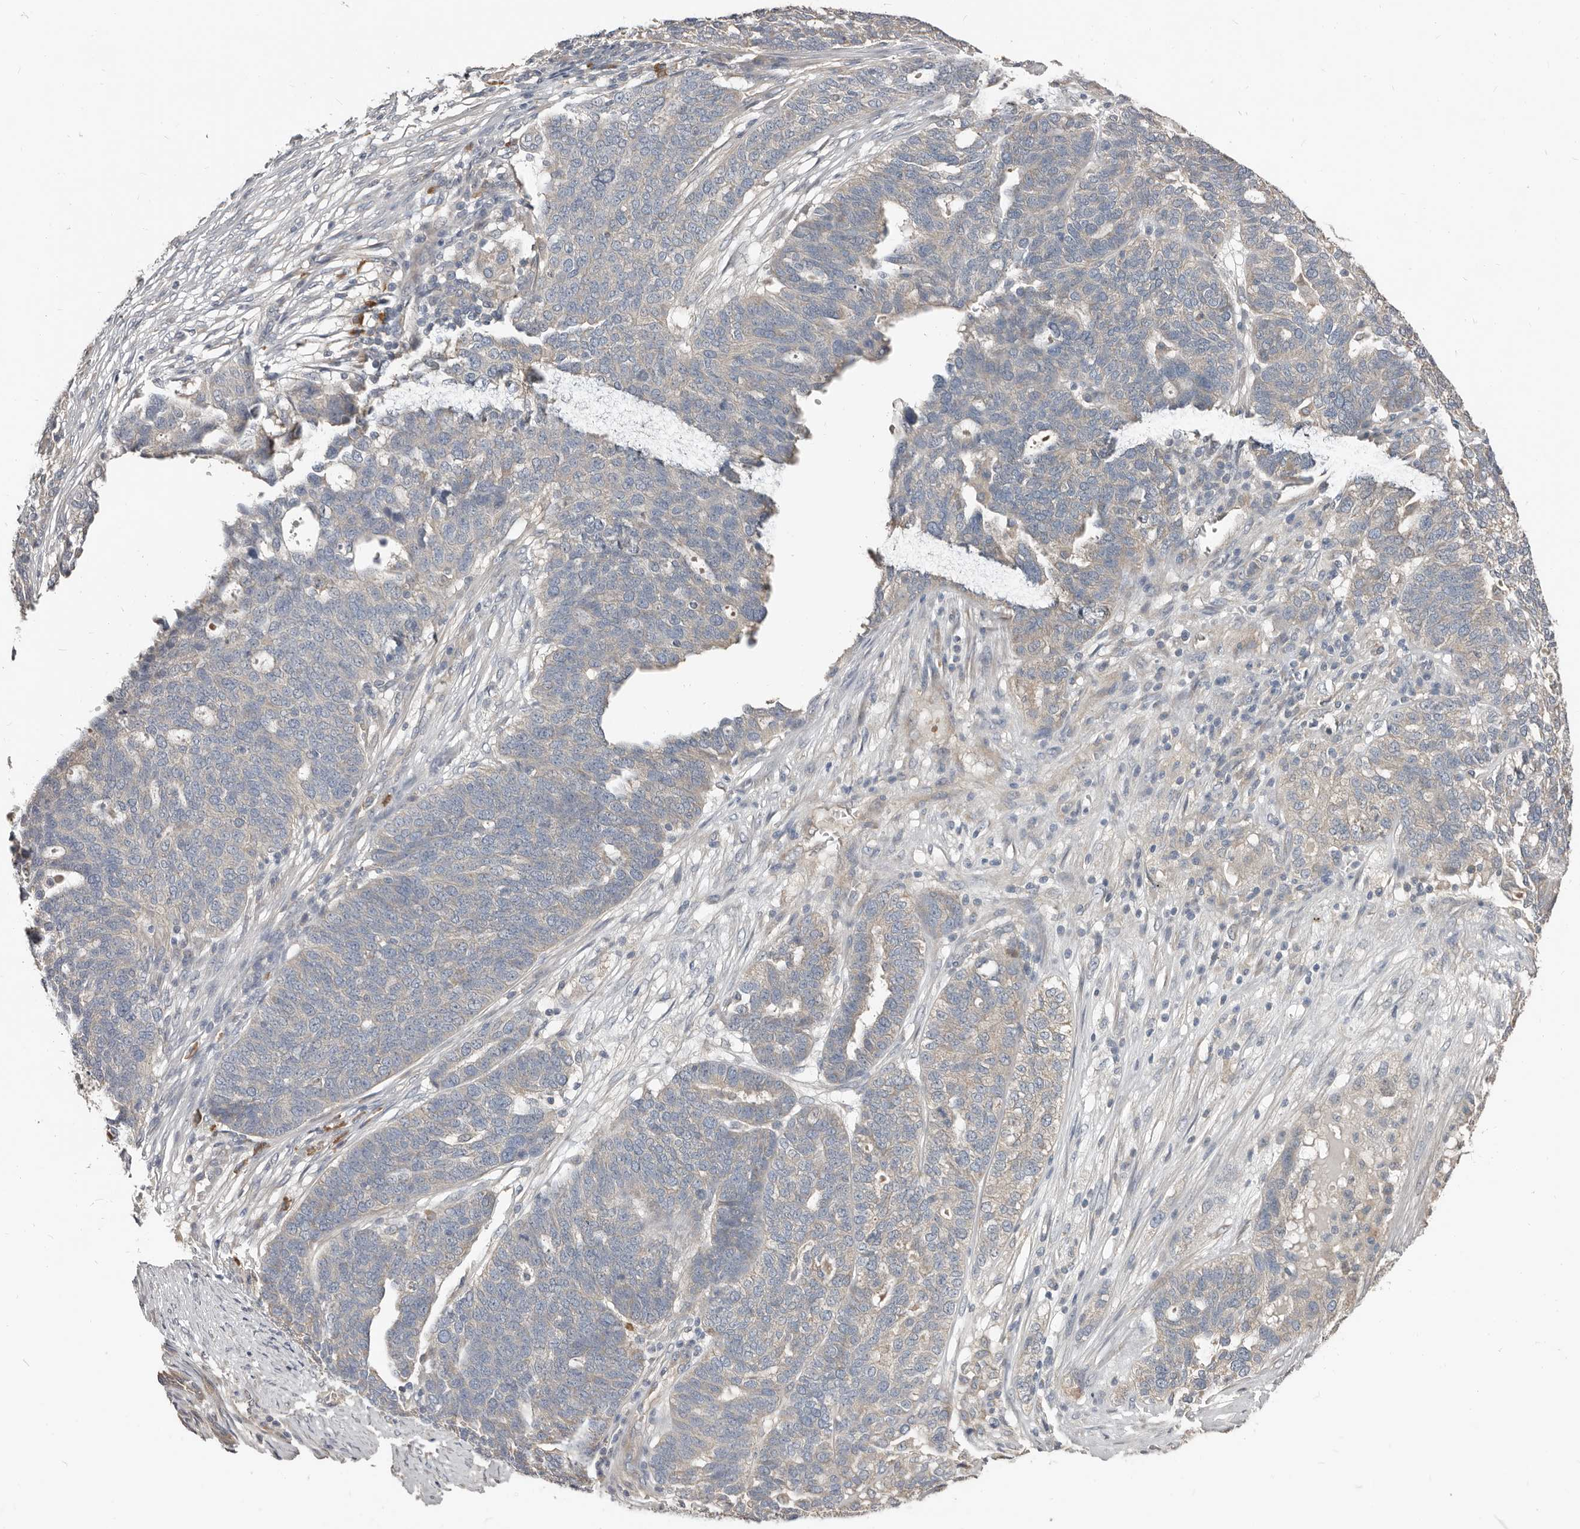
{"staining": {"intensity": "negative", "quantity": "none", "location": "none"}, "tissue": "ovarian cancer", "cell_type": "Tumor cells", "image_type": "cancer", "snomed": [{"axis": "morphology", "description": "Cystadenocarcinoma, serous, NOS"}, {"axis": "topography", "description": "Ovary"}], "caption": "Micrograph shows no protein staining in tumor cells of ovarian serous cystadenocarcinoma tissue.", "gene": "AKNAD1", "patient": {"sex": "female", "age": 59}}